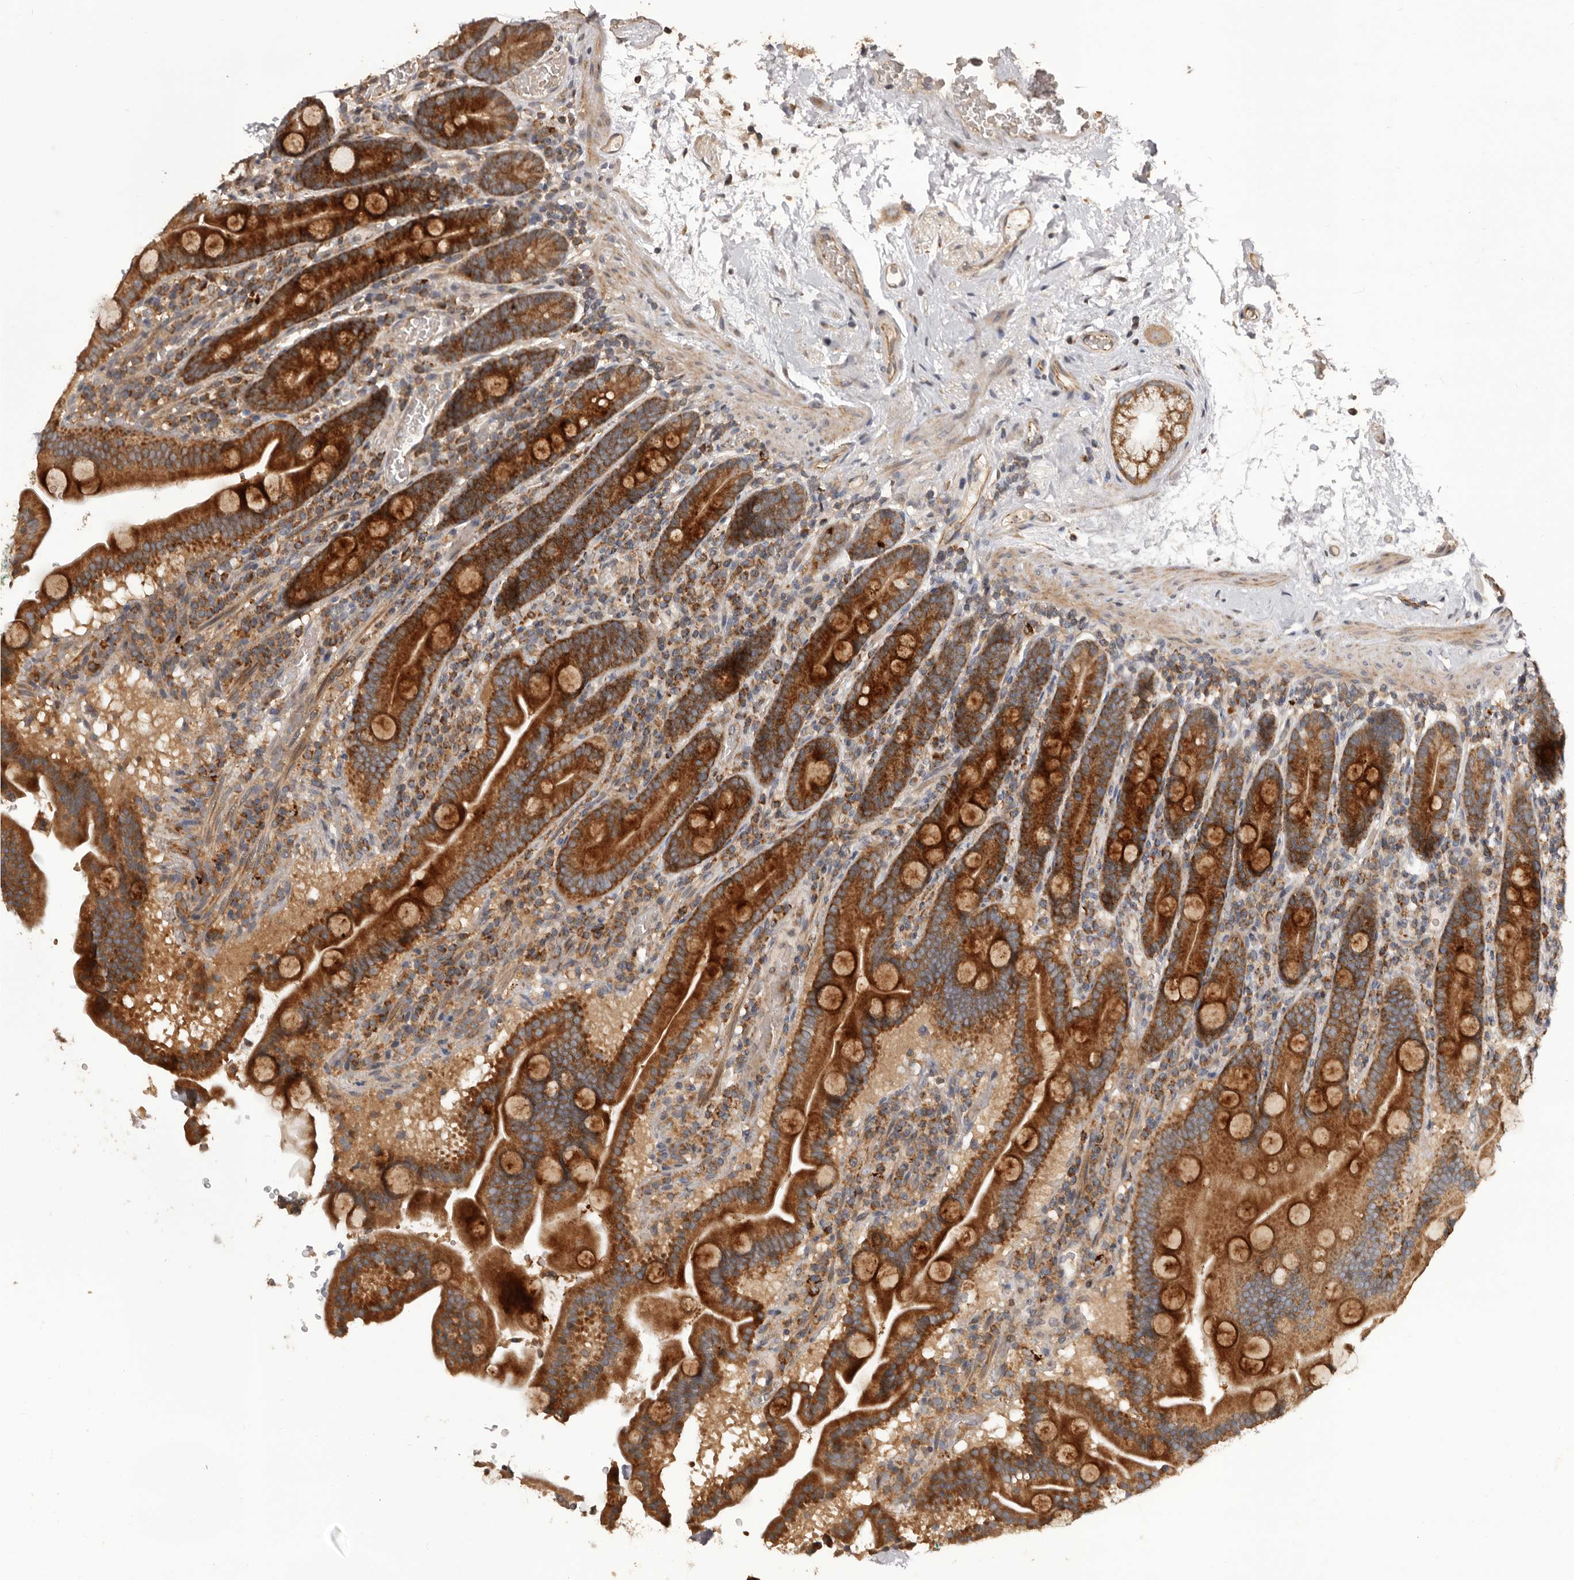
{"staining": {"intensity": "strong", "quantity": ">75%", "location": "cytoplasmic/membranous"}, "tissue": "duodenum", "cell_type": "Glandular cells", "image_type": "normal", "snomed": [{"axis": "morphology", "description": "Normal tissue, NOS"}, {"axis": "topography", "description": "Duodenum"}], "caption": "Immunohistochemistry staining of normal duodenum, which exhibits high levels of strong cytoplasmic/membranous expression in about >75% of glandular cells indicating strong cytoplasmic/membranous protein positivity. The staining was performed using DAB (3,3'-diaminobenzidine) (brown) for protein detection and nuclei were counterstained in hematoxylin (blue).", "gene": "QRSL1", "patient": {"sex": "male", "age": 55}}